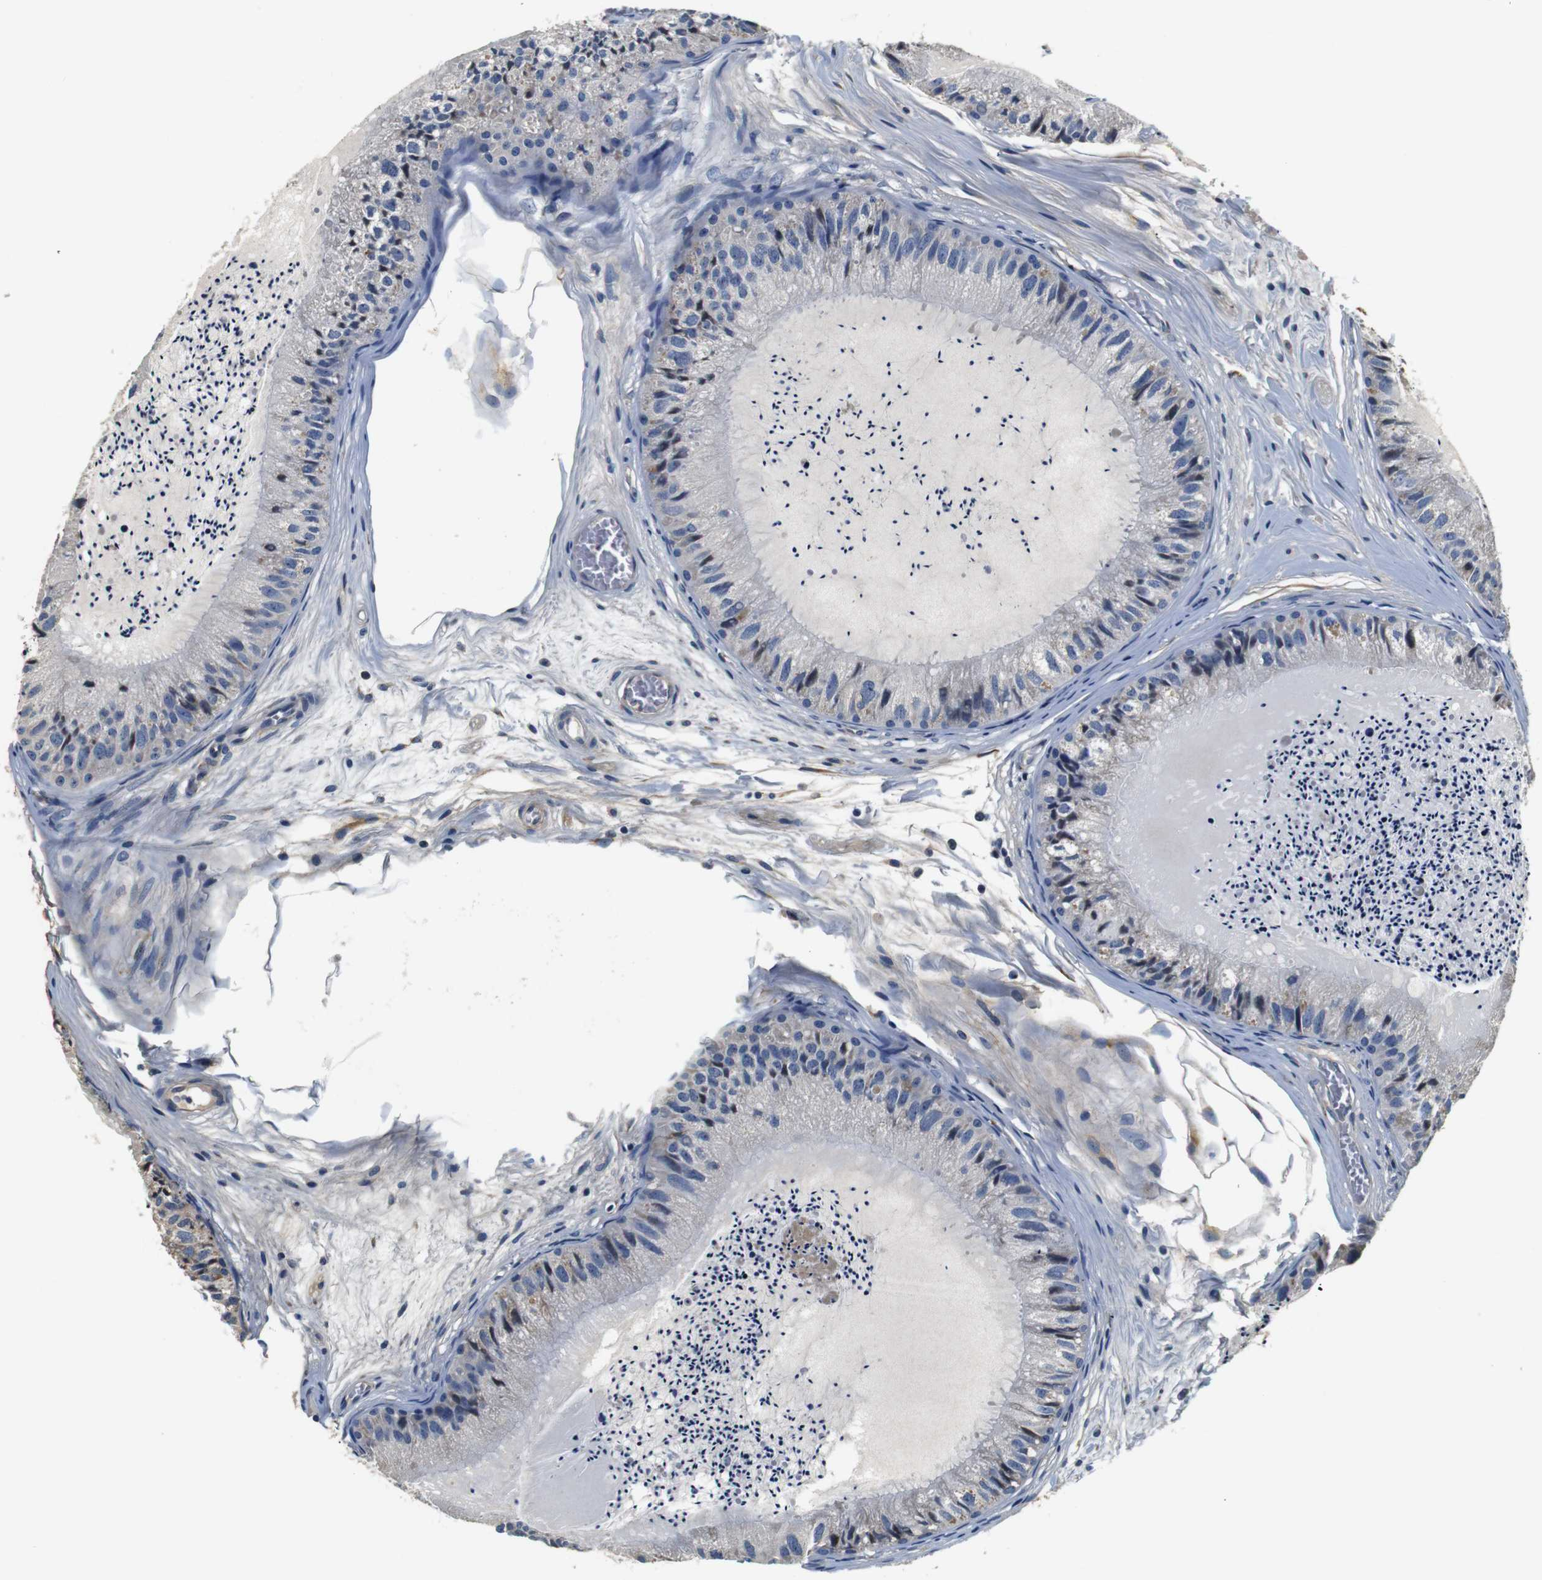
{"staining": {"intensity": "moderate", "quantity": "25%-75%", "location": "cytoplasmic/membranous"}, "tissue": "epididymis", "cell_type": "Glandular cells", "image_type": "normal", "snomed": [{"axis": "morphology", "description": "Normal tissue, NOS"}, {"axis": "topography", "description": "Epididymis"}], "caption": "This image shows immunohistochemistry (IHC) staining of unremarkable human epididymis, with medium moderate cytoplasmic/membranous expression in about 25%-75% of glandular cells.", "gene": "COL1A1", "patient": {"sex": "male", "age": 31}}